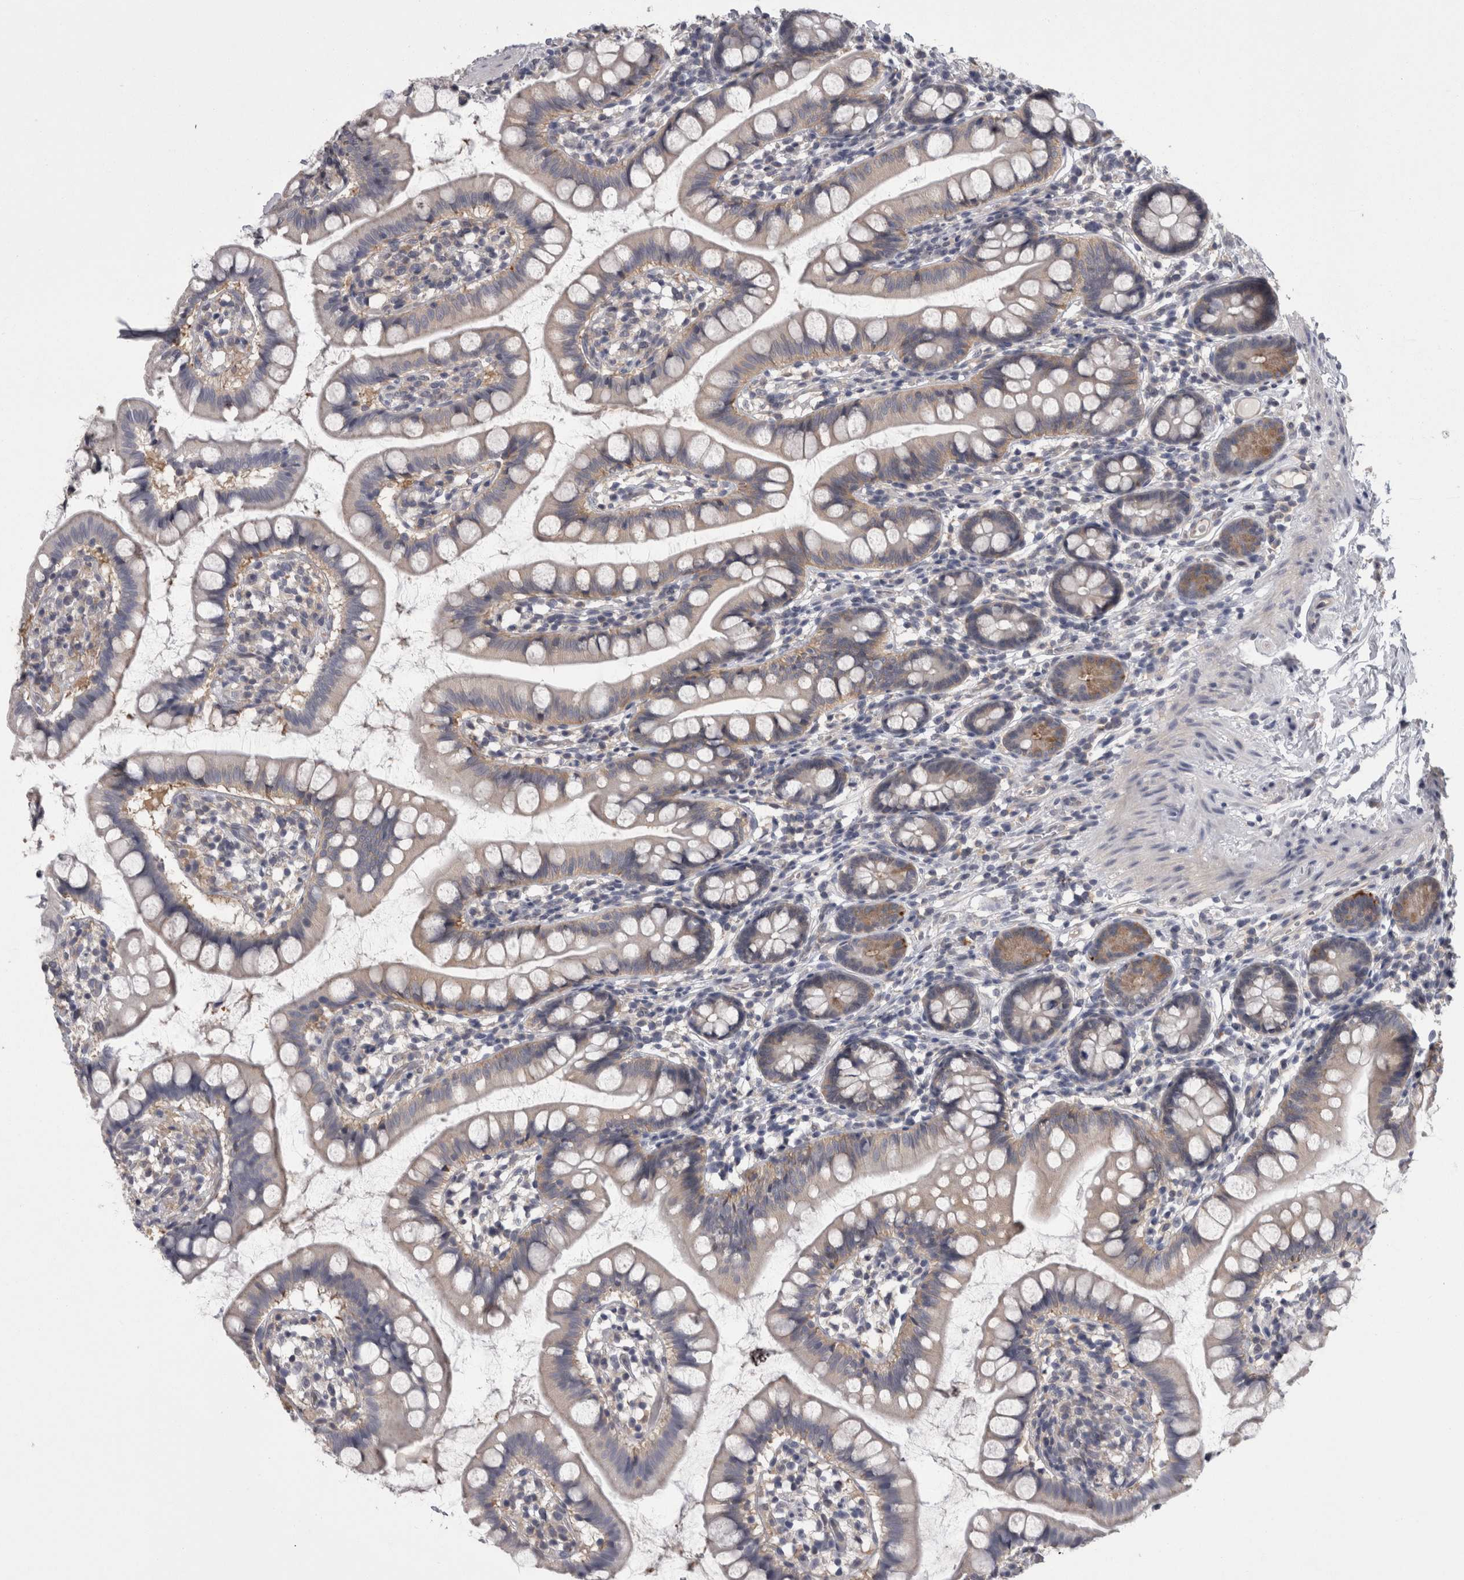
{"staining": {"intensity": "weak", "quantity": "<25%", "location": "cytoplasmic/membranous"}, "tissue": "small intestine", "cell_type": "Glandular cells", "image_type": "normal", "snomed": [{"axis": "morphology", "description": "Normal tissue, NOS"}, {"axis": "topography", "description": "Small intestine"}], "caption": "Histopathology image shows no protein staining in glandular cells of benign small intestine. (IHC, brightfield microscopy, high magnification).", "gene": "LYZL6", "patient": {"sex": "female", "age": 84}}